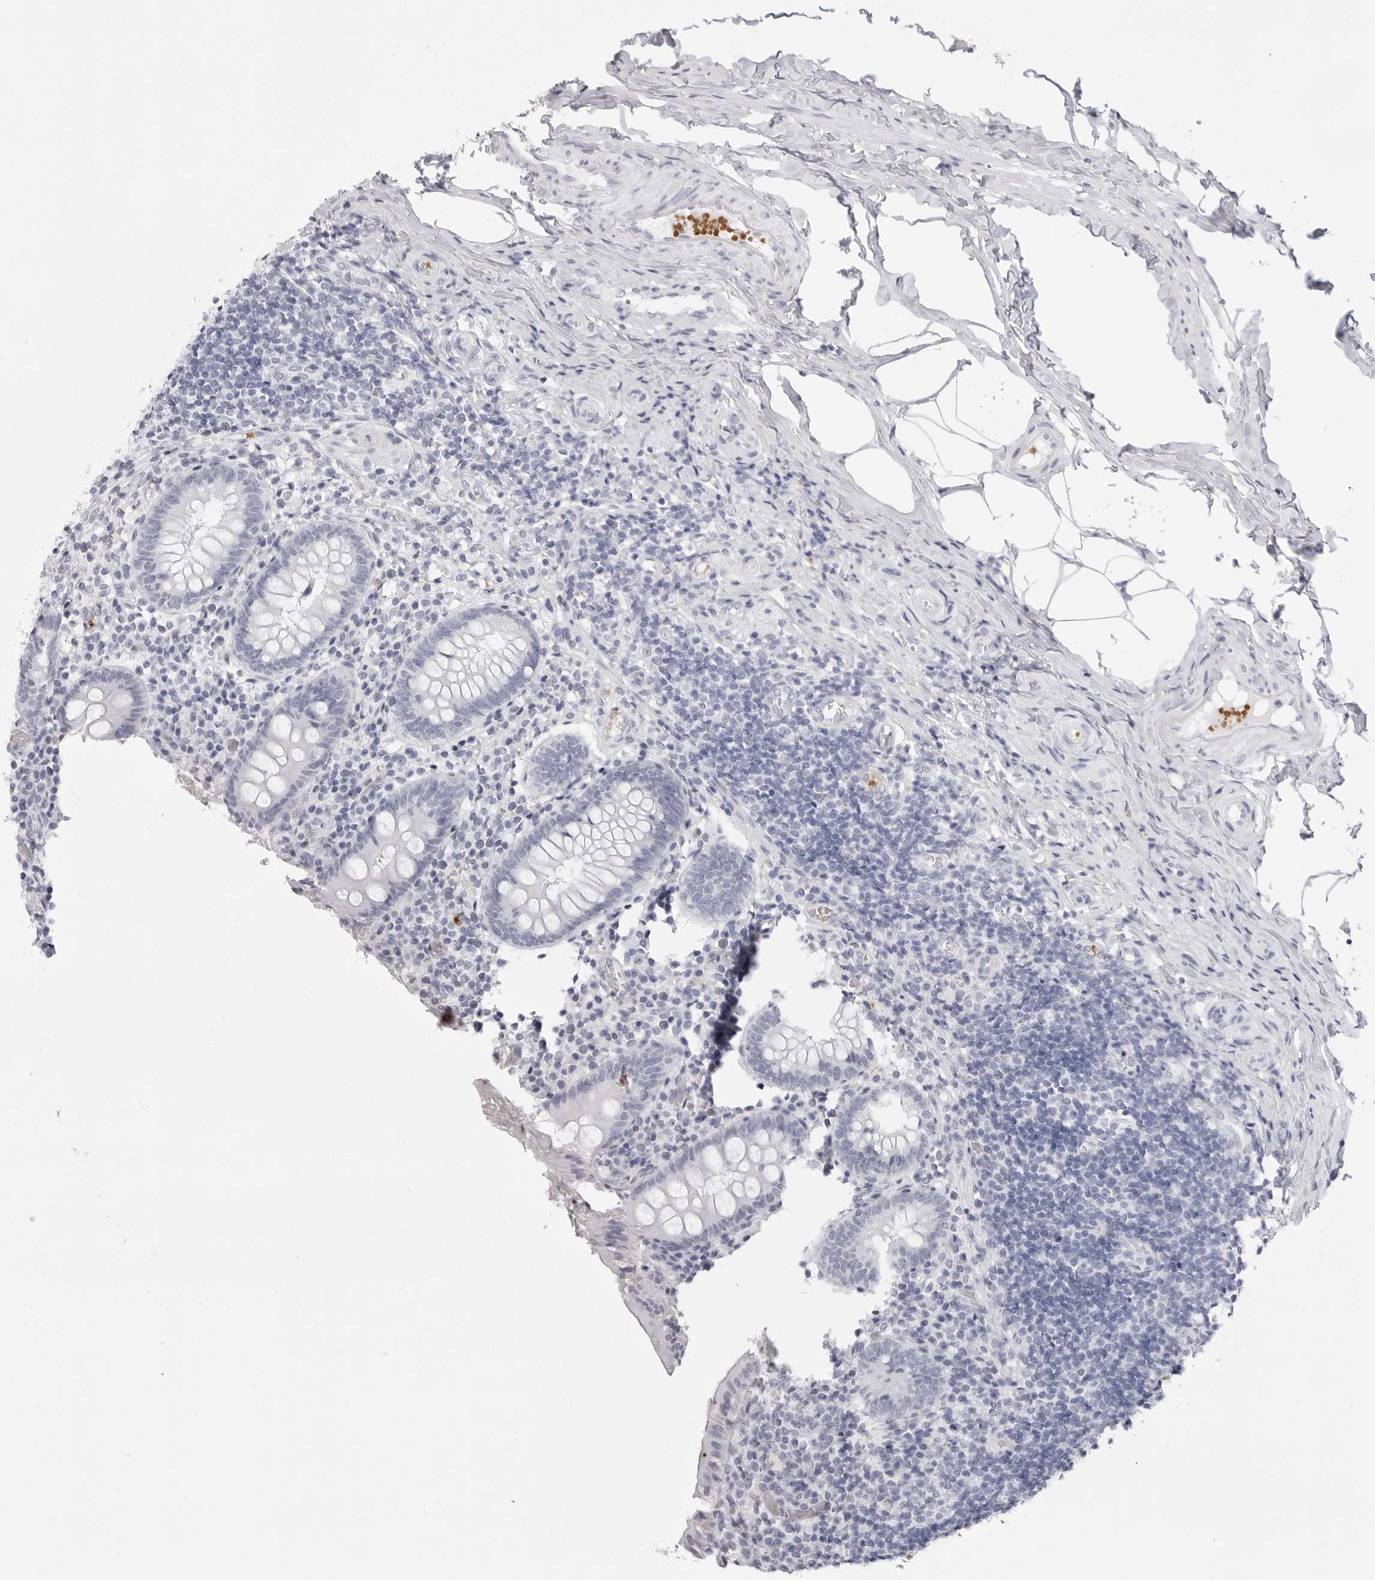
{"staining": {"intensity": "negative", "quantity": "none", "location": "none"}, "tissue": "appendix", "cell_type": "Glandular cells", "image_type": "normal", "snomed": [{"axis": "morphology", "description": "Normal tissue, NOS"}, {"axis": "topography", "description": "Appendix"}], "caption": "DAB (3,3'-diaminobenzidine) immunohistochemical staining of unremarkable human appendix demonstrates no significant staining in glandular cells. The staining is performed using DAB (3,3'-diaminobenzidine) brown chromogen with nuclei counter-stained in using hematoxylin.", "gene": "TSSK1B", "patient": {"sex": "female", "age": 17}}